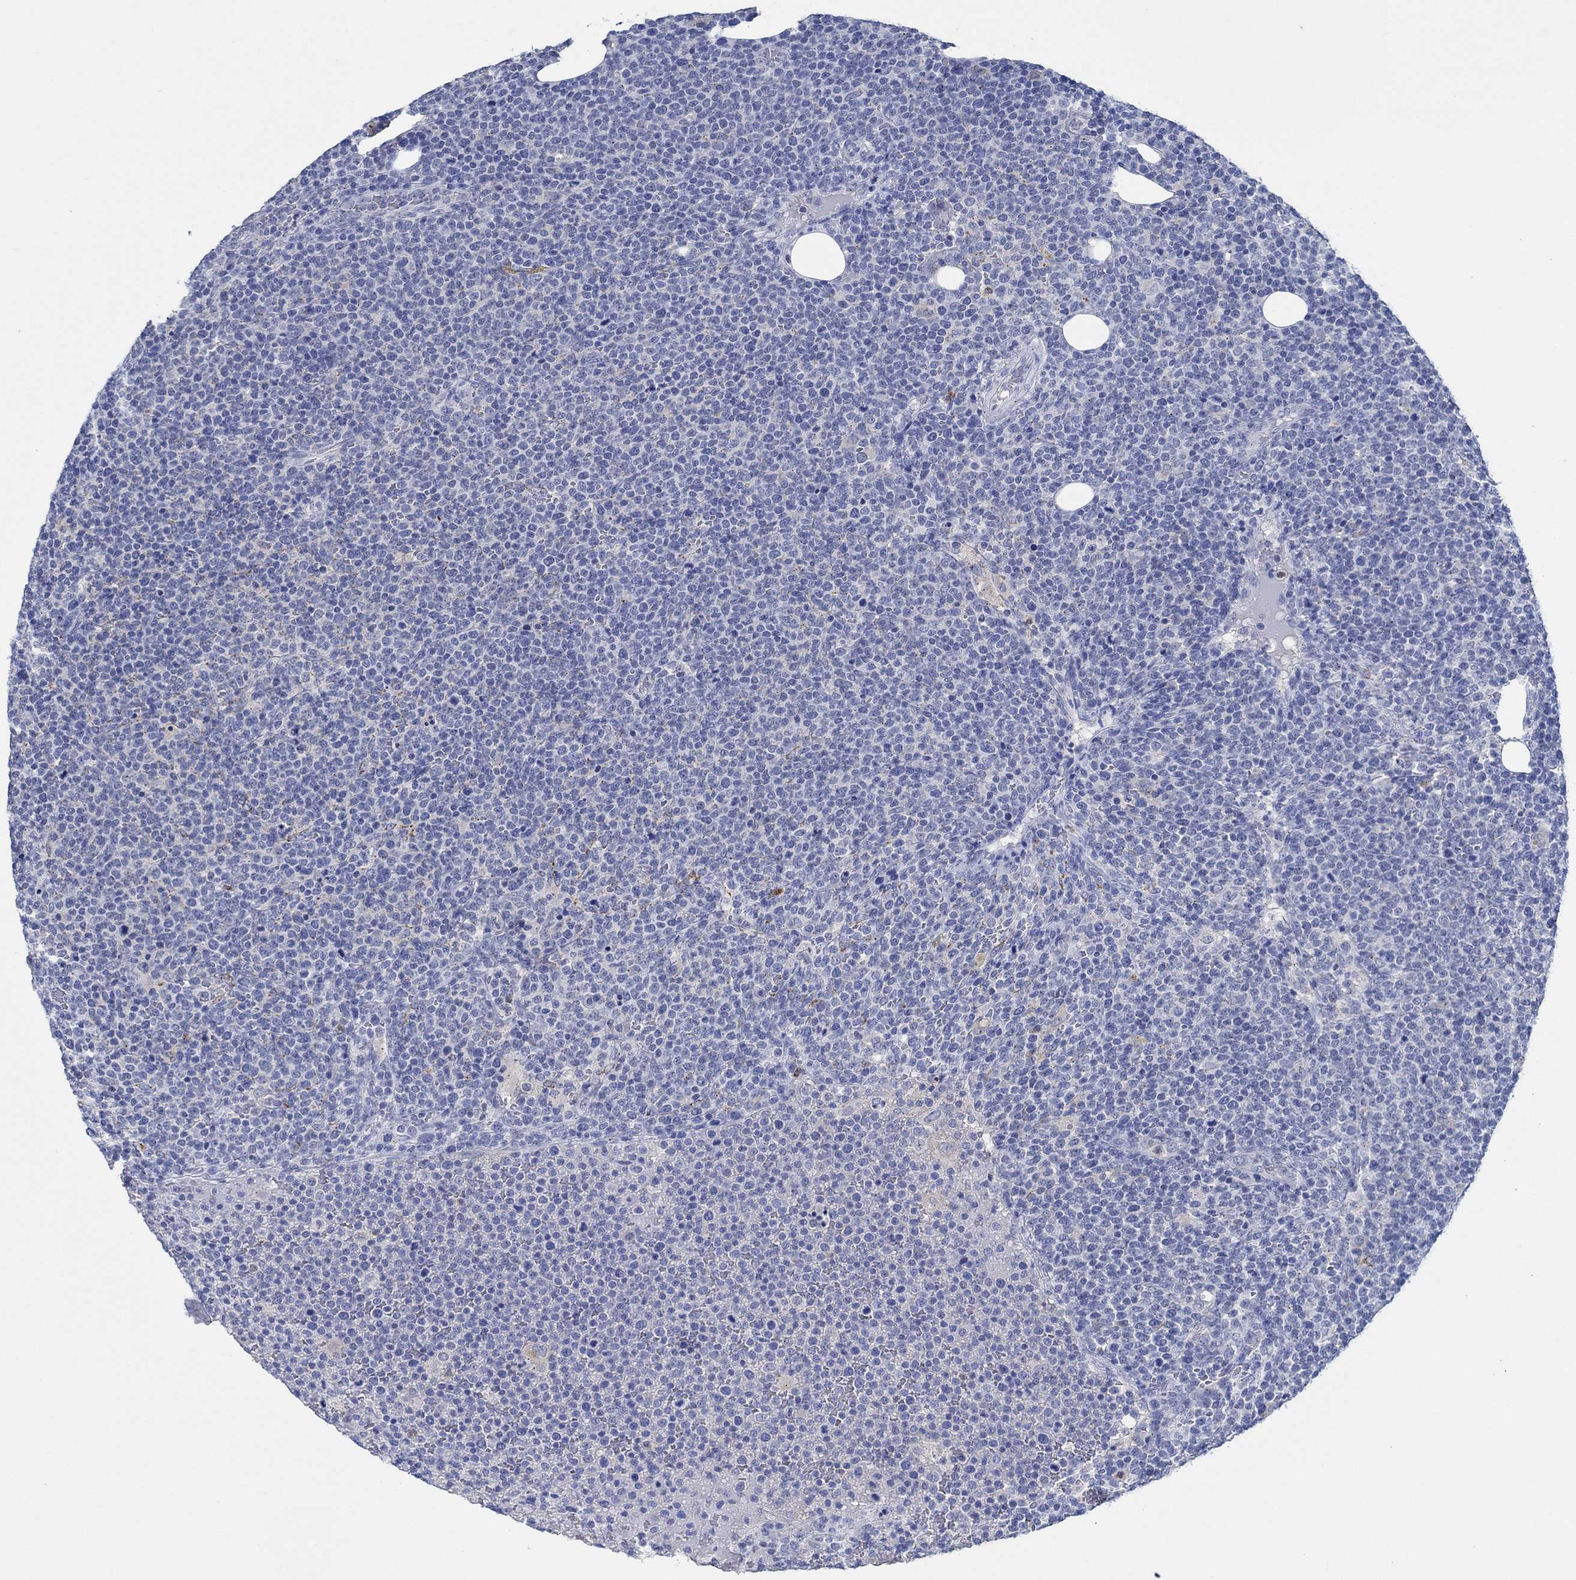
{"staining": {"intensity": "negative", "quantity": "none", "location": "none"}, "tissue": "lymphoma", "cell_type": "Tumor cells", "image_type": "cancer", "snomed": [{"axis": "morphology", "description": "Malignant lymphoma, non-Hodgkin's type, High grade"}, {"axis": "topography", "description": "Lymph node"}], "caption": "Micrograph shows no protein positivity in tumor cells of lymphoma tissue.", "gene": "CPM", "patient": {"sex": "male", "age": 61}}